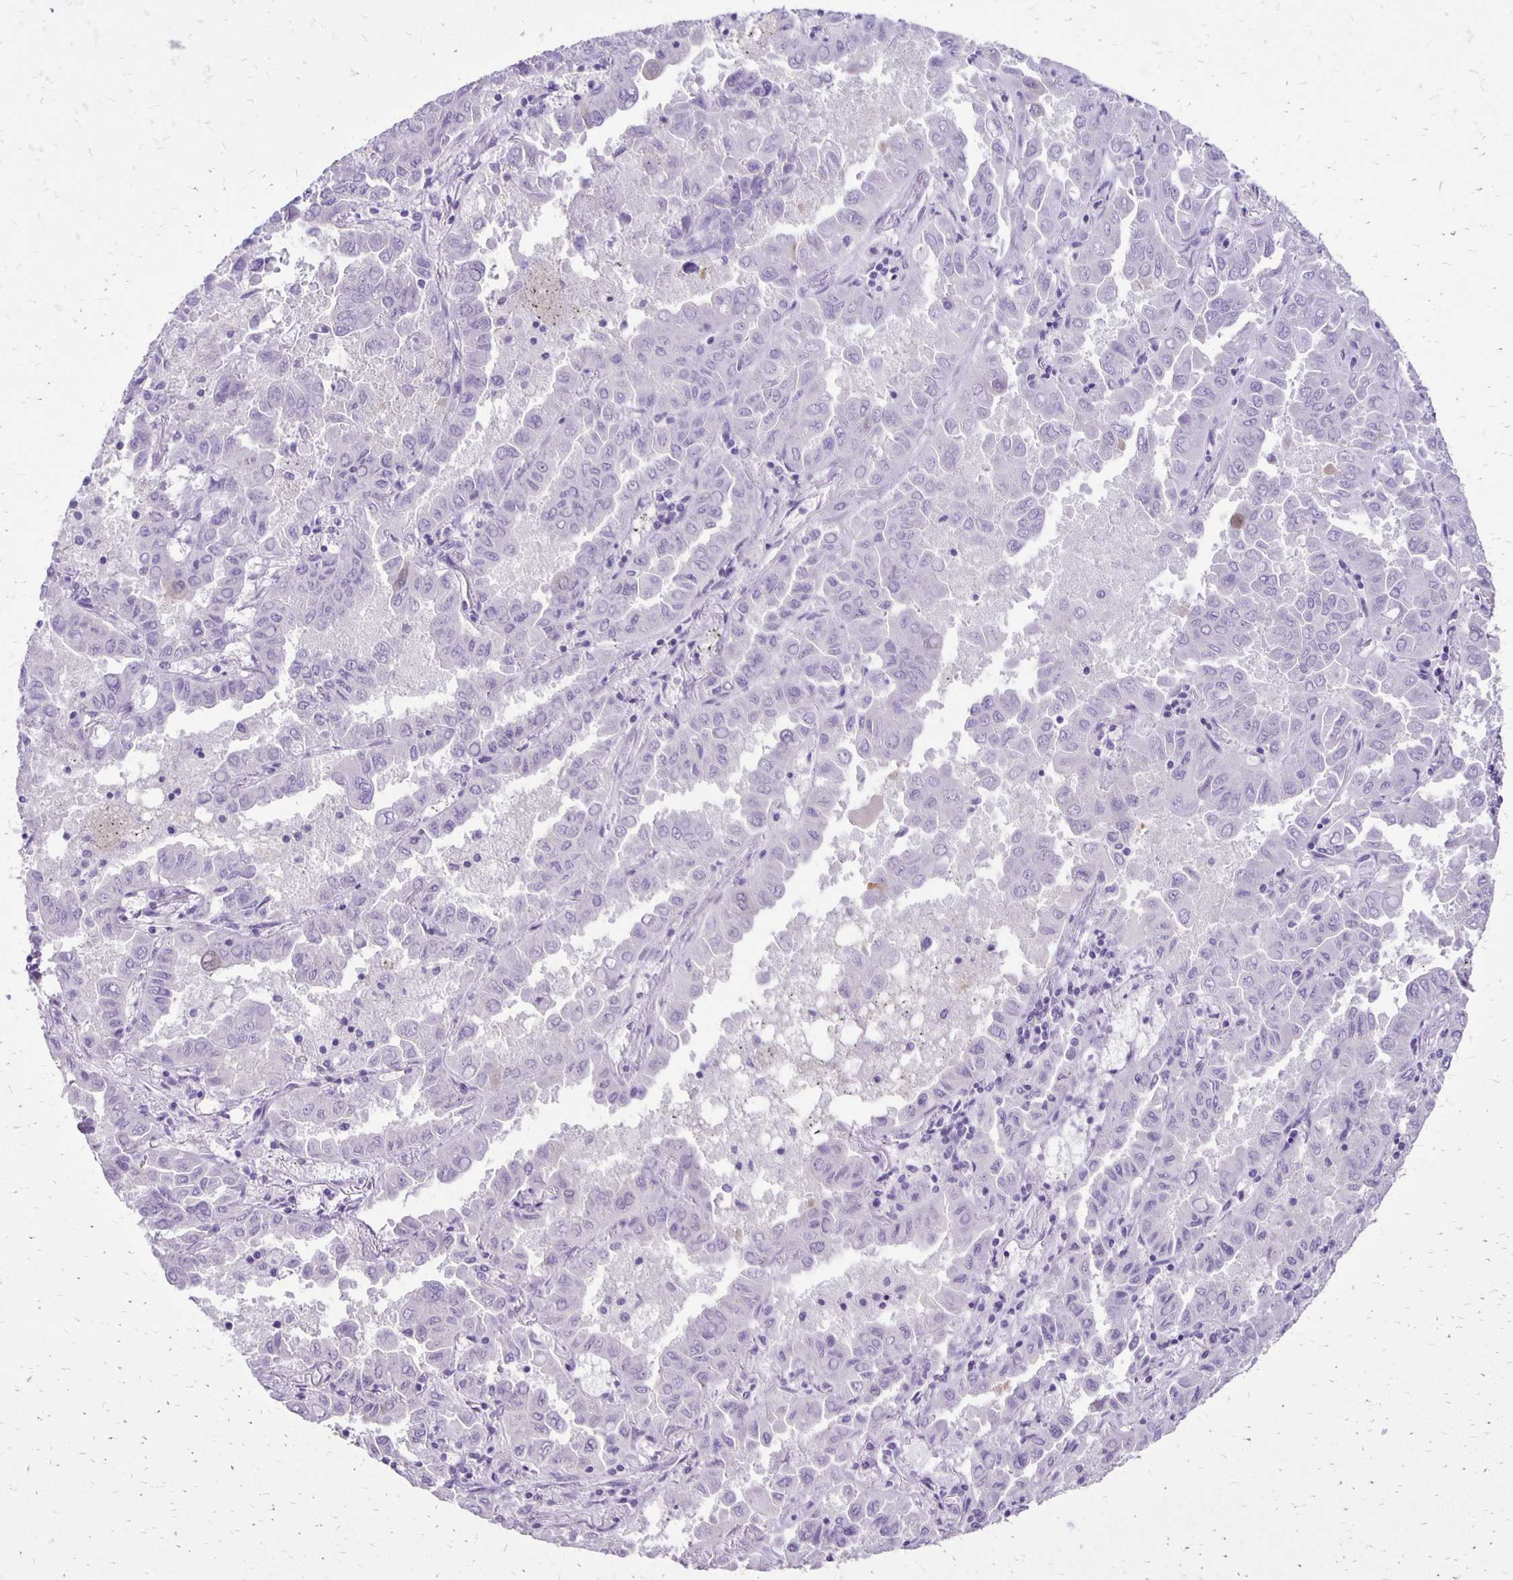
{"staining": {"intensity": "negative", "quantity": "none", "location": "none"}, "tissue": "lung cancer", "cell_type": "Tumor cells", "image_type": "cancer", "snomed": [{"axis": "morphology", "description": "Adenocarcinoma, NOS"}, {"axis": "topography", "description": "Lung"}], "caption": "Immunohistochemistry (IHC) image of lung cancer stained for a protein (brown), which shows no positivity in tumor cells.", "gene": "ANKRD45", "patient": {"sex": "male", "age": 64}}